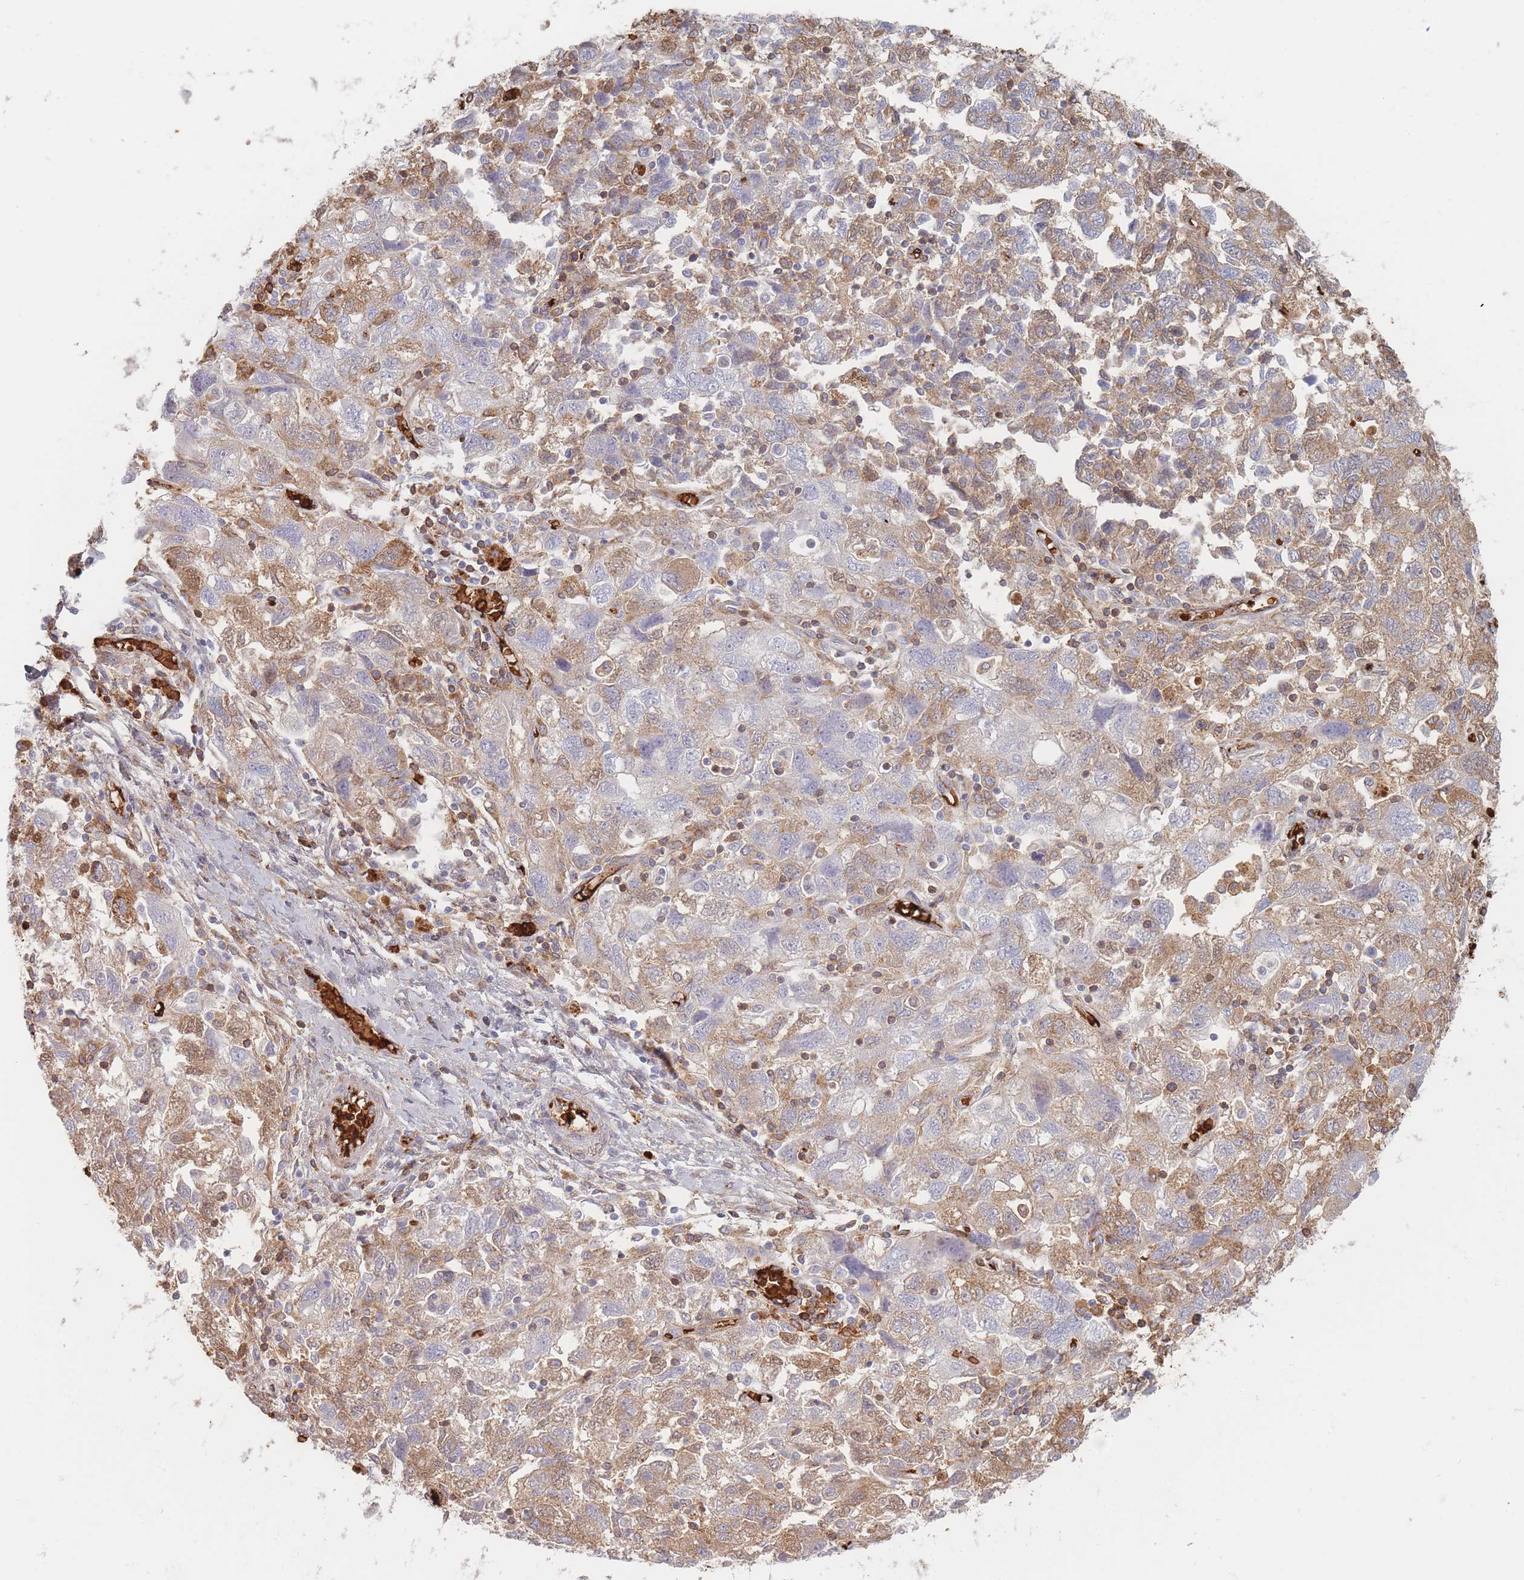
{"staining": {"intensity": "moderate", "quantity": "25%-75%", "location": "cytoplasmic/membranous"}, "tissue": "ovarian cancer", "cell_type": "Tumor cells", "image_type": "cancer", "snomed": [{"axis": "morphology", "description": "Carcinoma, NOS"}, {"axis": "morphology", "description": "Cystadenocarcinoma, serous, NOS"}, {"axis": "topography", "description": "Ovary"}], "caption": "Immunohistochemistry (IHC) (DAB (3,3'-diaminobenzidine)) staining of ovarian carcinoma exhibits moderate cytoplasmic/membranous protein staining in about 25%-75% of tumor cells.", "gene": "SLC2A6", "patient": {"sex": "female", "age": 69}}